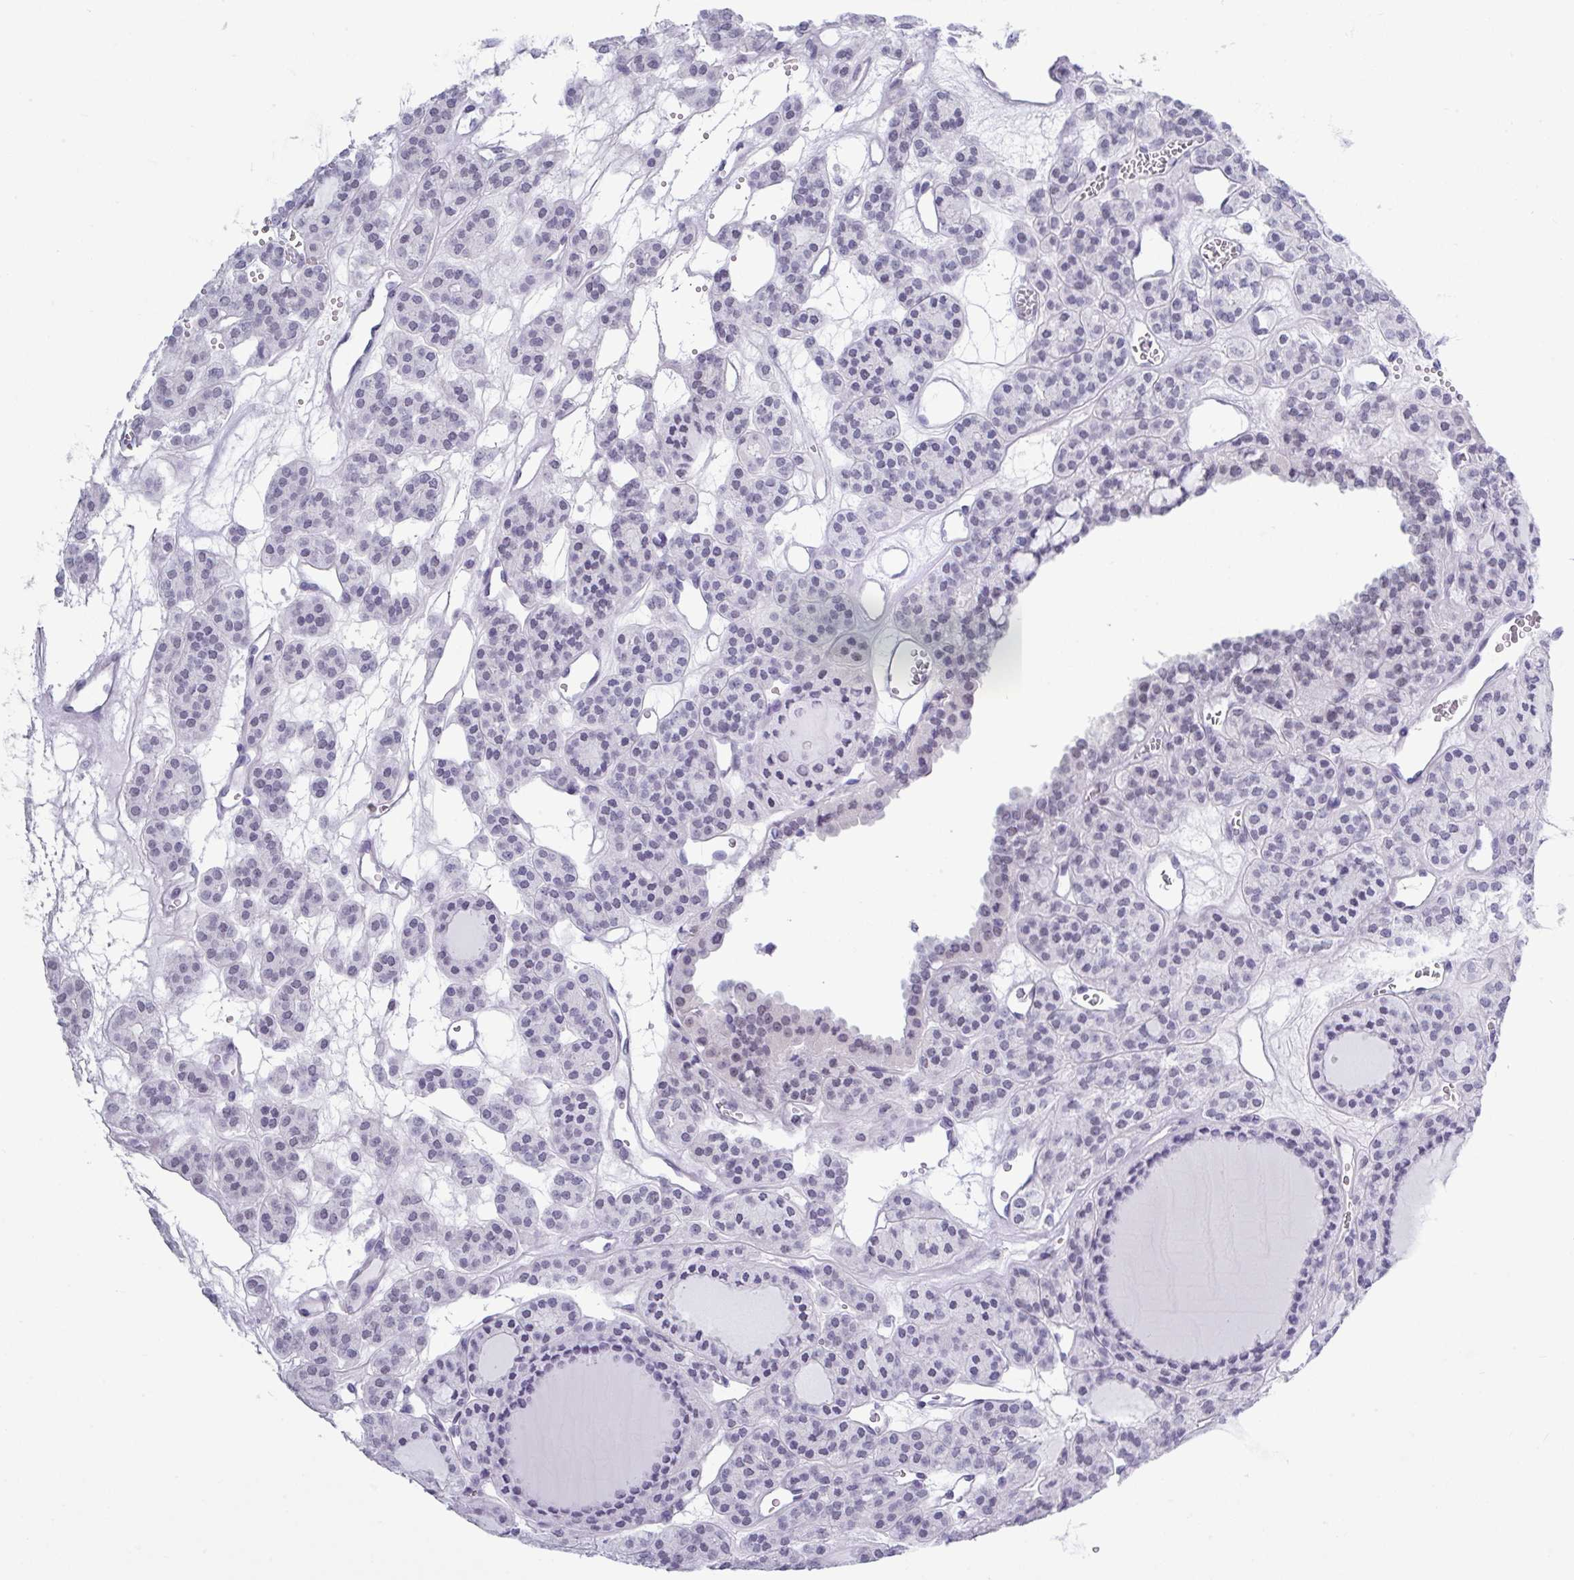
{"staining": {"intensity": "negative", "quantity": "none", "location": "none"}, "tissue": "thyroid cancer", "cell_type": "Tumor cells", "image_type": "cancer", "snomed": [{"axis": "morphology", "description": "Follicular adenoma carcinoma, NOS"}, {"axis": "topography", "description": "Thyroid gland"}], "caption": "DAB (3,3'-diaminobenzidine) immunohistochemical staining of human thyroid follicular adenoma carcinoma reveals no significant staining in tumor cells.", "gene": "SRGAP1", "patient": {"sex": "female", "age": 63}}